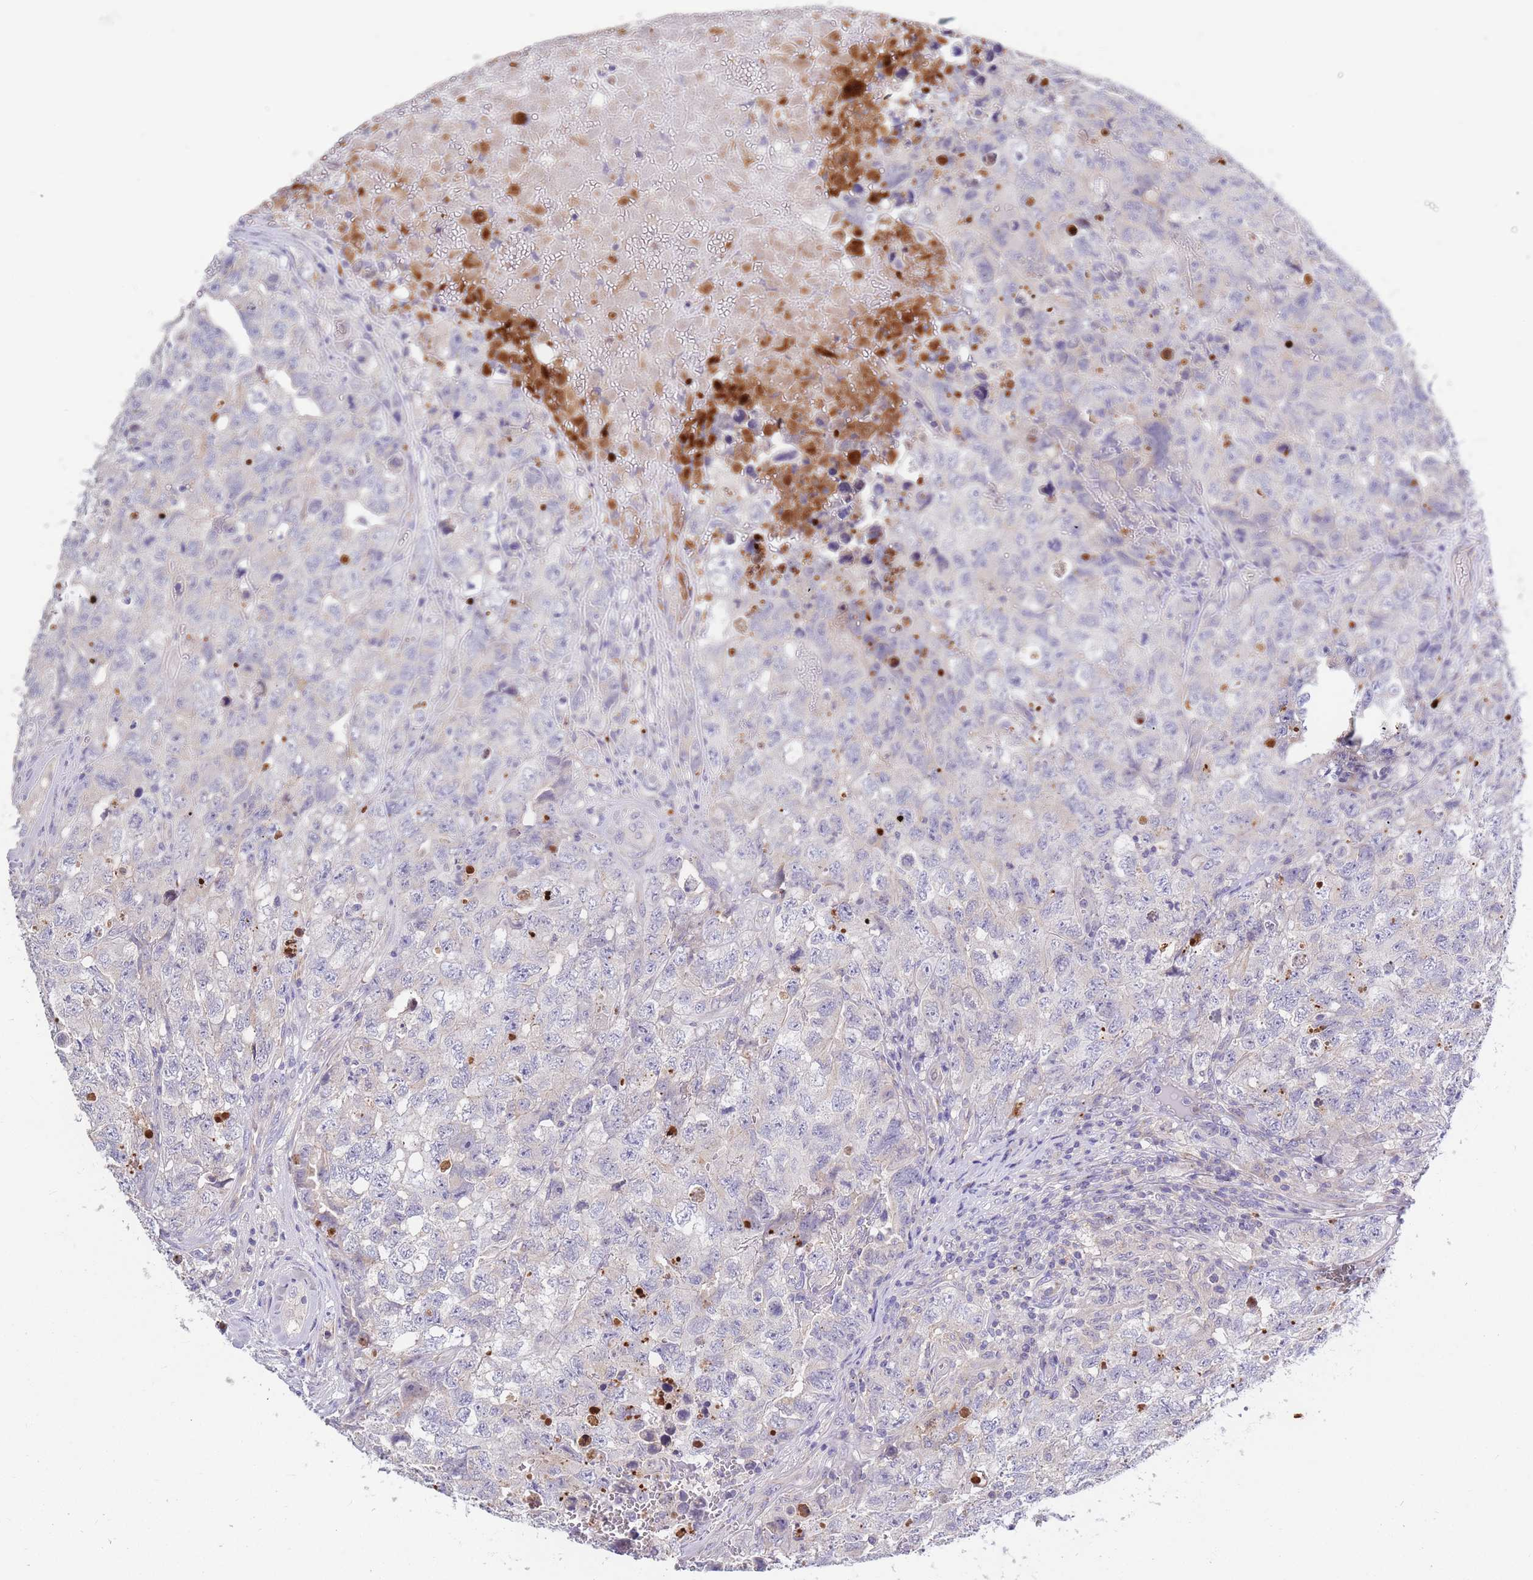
{"staining": {"intensity": "negative", "quantity": "none", "location": "none"}, "tissue": "testis cancer", "cell_type": "Tumor cells", "image_type": "cancer", "snomed": [{"axis": "morphology", "description": "Carcinoma, Embryonal, NOS"}, {"axis": "topography", "description": "Testis"}], "caption": "Tumor cells show no significant protein staining in testis cancer (embryonal carcinoma).", "gene": "BORCS5", "patient": {"sex": "male", "age": 31}}